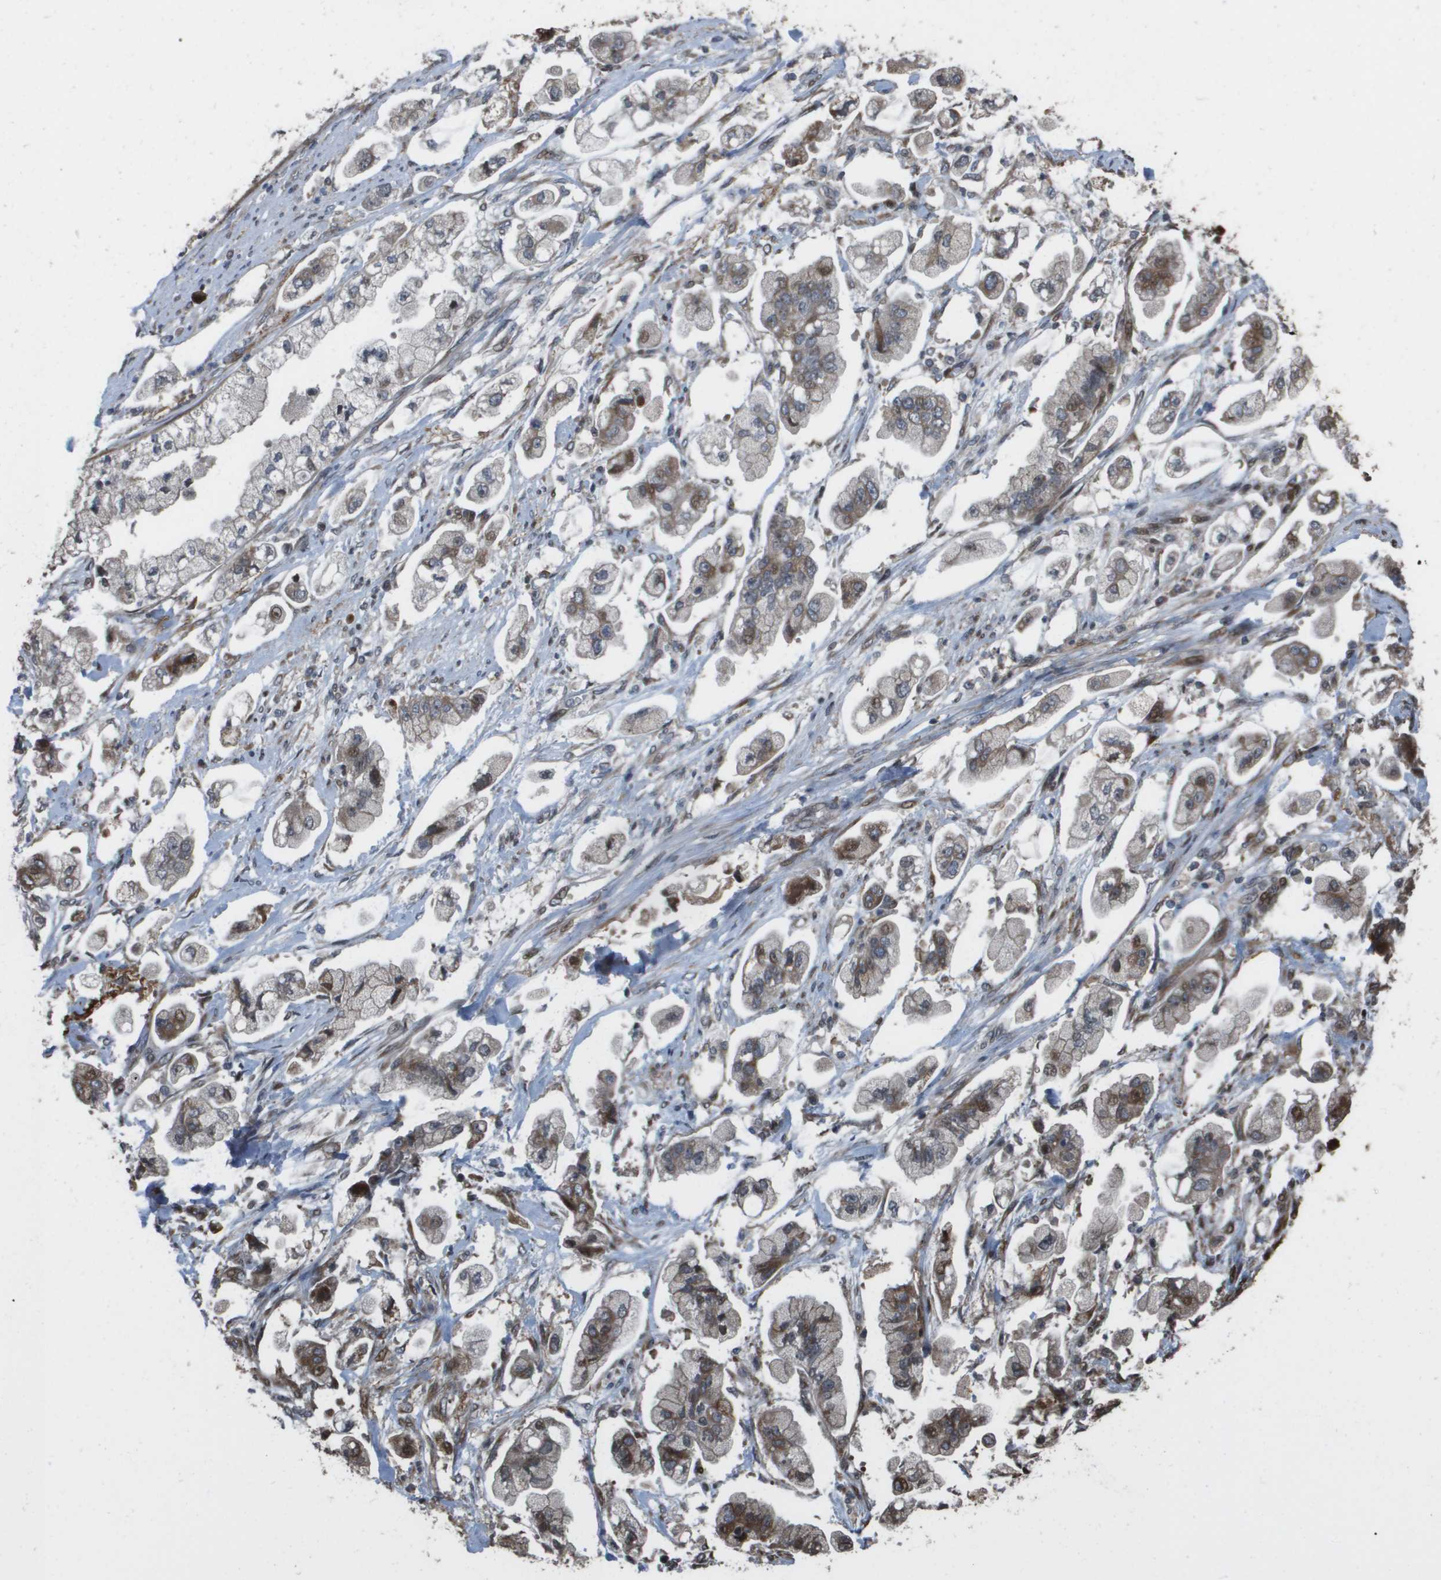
{"staining": {"intensity": "moderate", "quantity": "25%-75%", "location": "cytoplasmic/membranous"}, "tissue": "stomach cancer", "cell_type": "Tumor cells", "image_type": "cancer", "snomed": [{"axis": "morphology", "description": "Adenocarcinoma, NOS"}, {"axis": "topography", "description": "Stomach"}], "caption": "Human adenocarcinoma (stomach) stained for a protein (brown) demonstrates moderate cytoplasmic/membranous positive expression in about 25%-75% of tumor cells.", "gene": "AXIN2", "patient": {"sex": "male", "age": 62}}